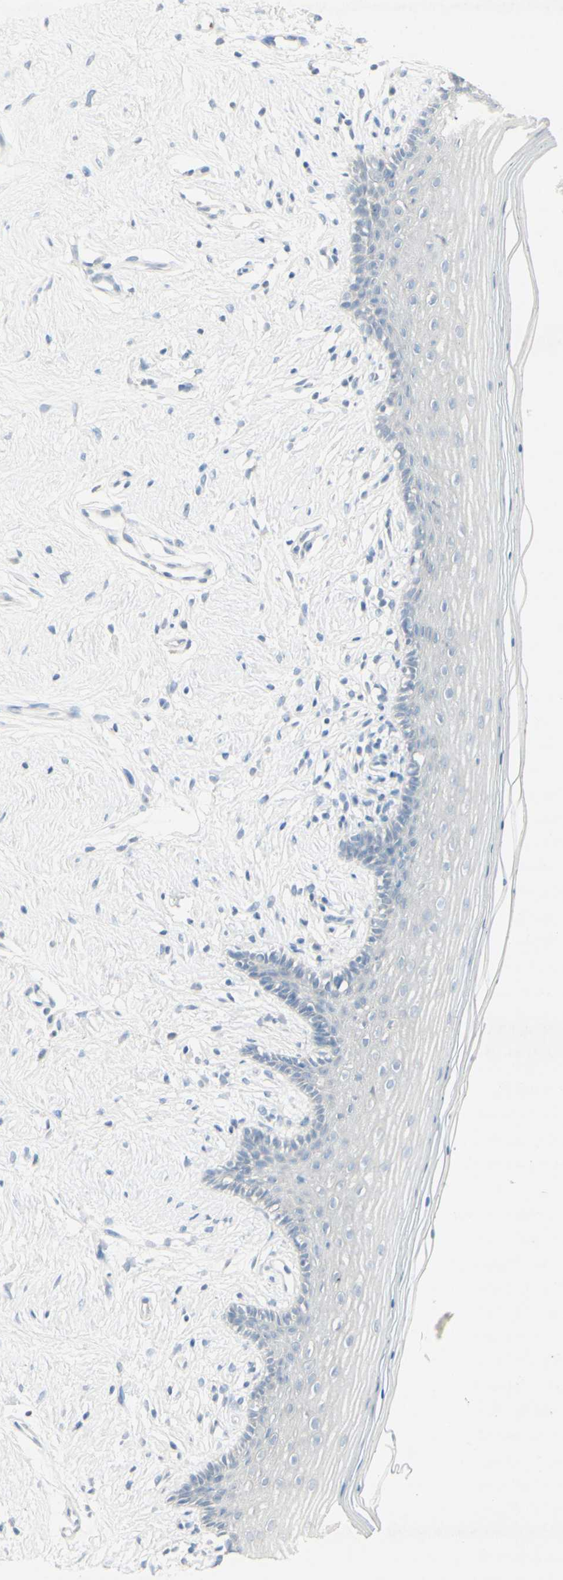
{"staining": {"intensity": "negative", "quantity": "none", "location": "none"}, "tissue": "vagina", "cell_type": "Squamous epithelial cells", "image_type": "normal", "snomed": [{"axis": "morphology", "description": "Normal tissue, NOS"}, {"axis": "topography", "description": "Vagina"}], "caption": "This is an immunohistochemistry (IHC) image of normal human vagina. There is no positivity in squamous epithelial cells.", "gene": "ATP6V1B1", "patient": {"sex": "female", "age": 44}}